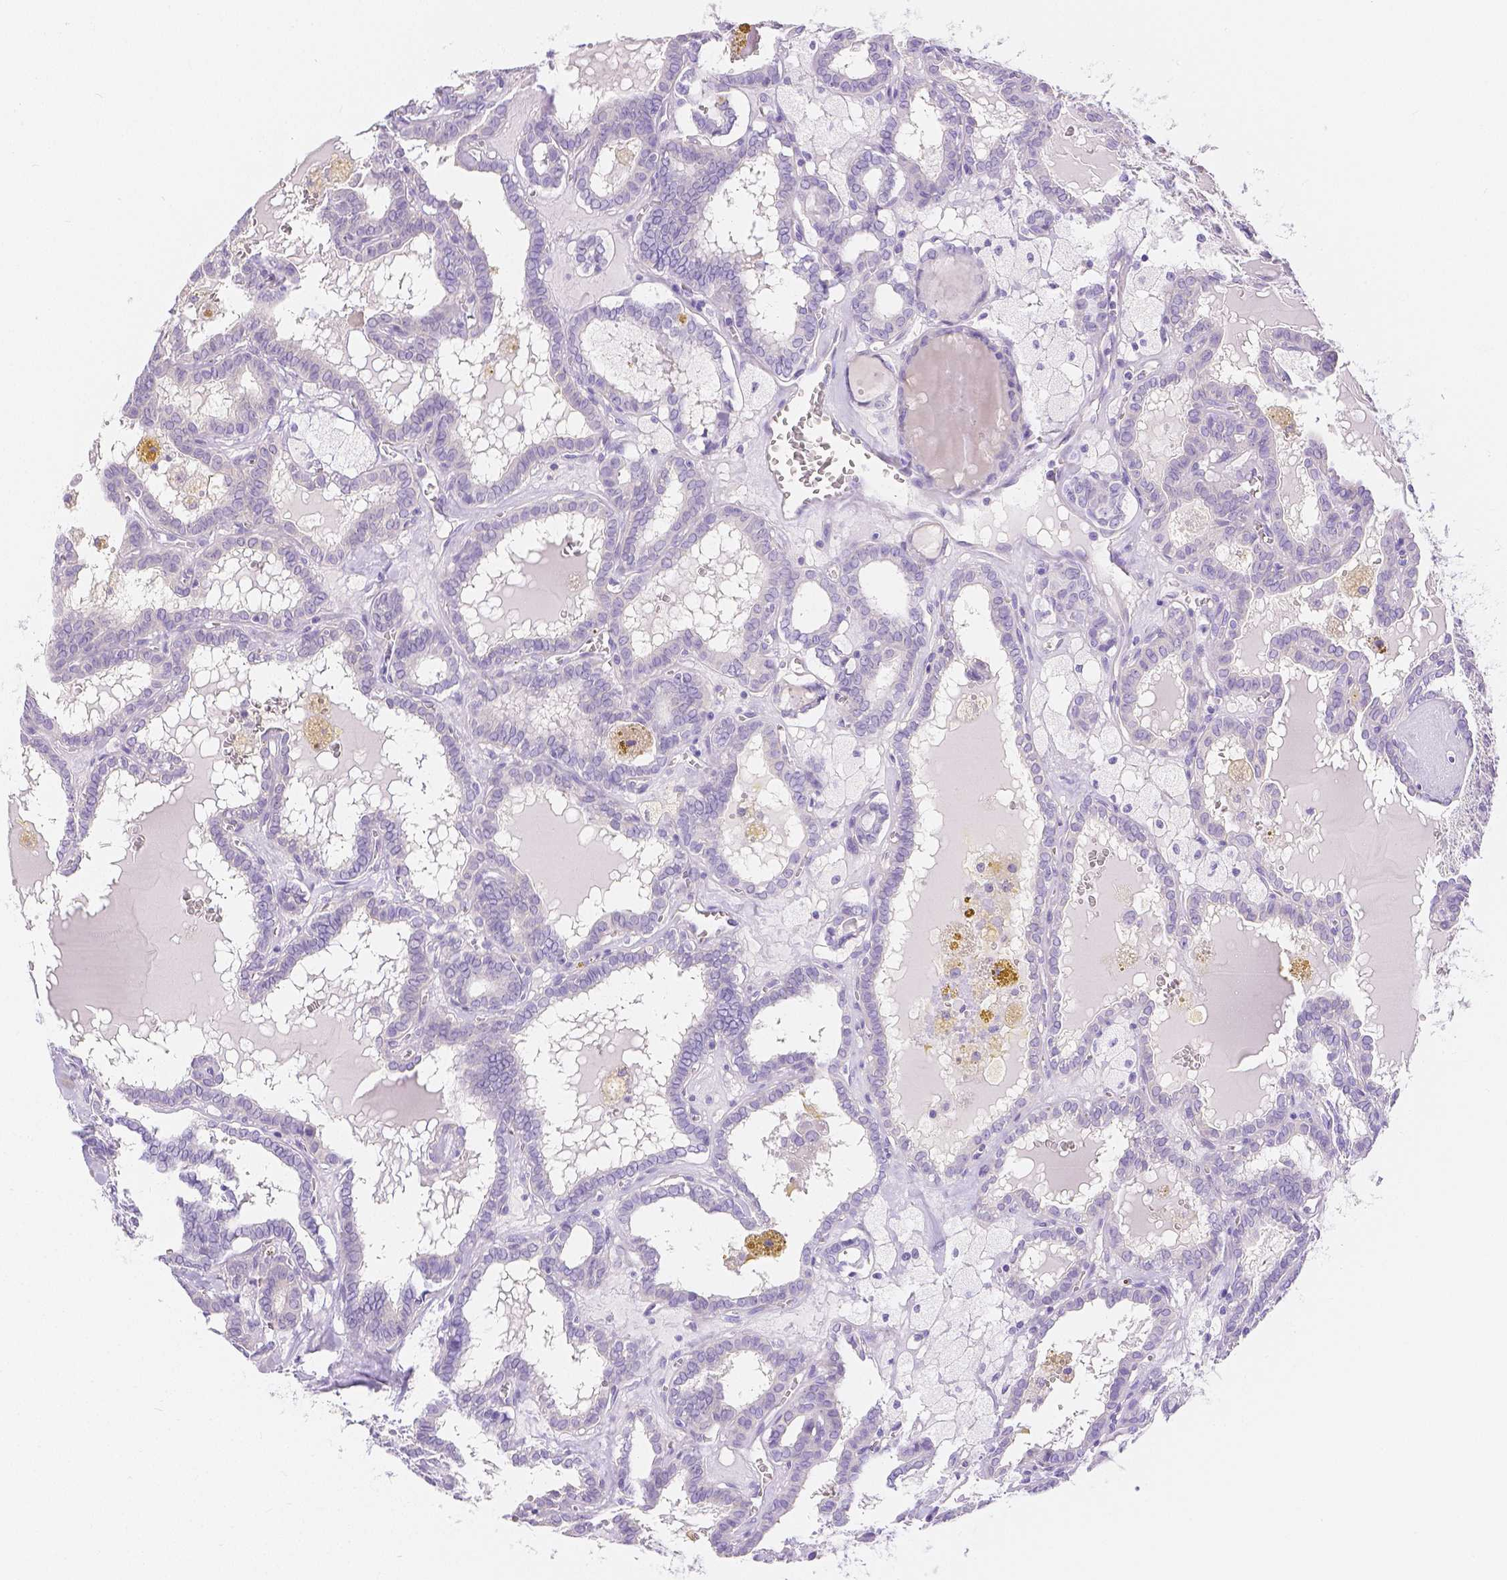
{"staining": {"intensity": "negative", "quantity": "none", "location": "none"}, "tissue": "thyroid cancer", "cell_type": "Tumor cells", "image_type": "cancer", "snomed": [{"axis": "morphology", "description": "Papillary adenocarcinoma, NOS"}, {"axis": "topography", "description": "Thyroid gland"}], "caption": "DAB immunohistochemical staining of thyroid cancer demonstrates no significant positivity in tumor cells.", "gene": "SLC27A5", "patient": {"sex": "female", "age": 39}}